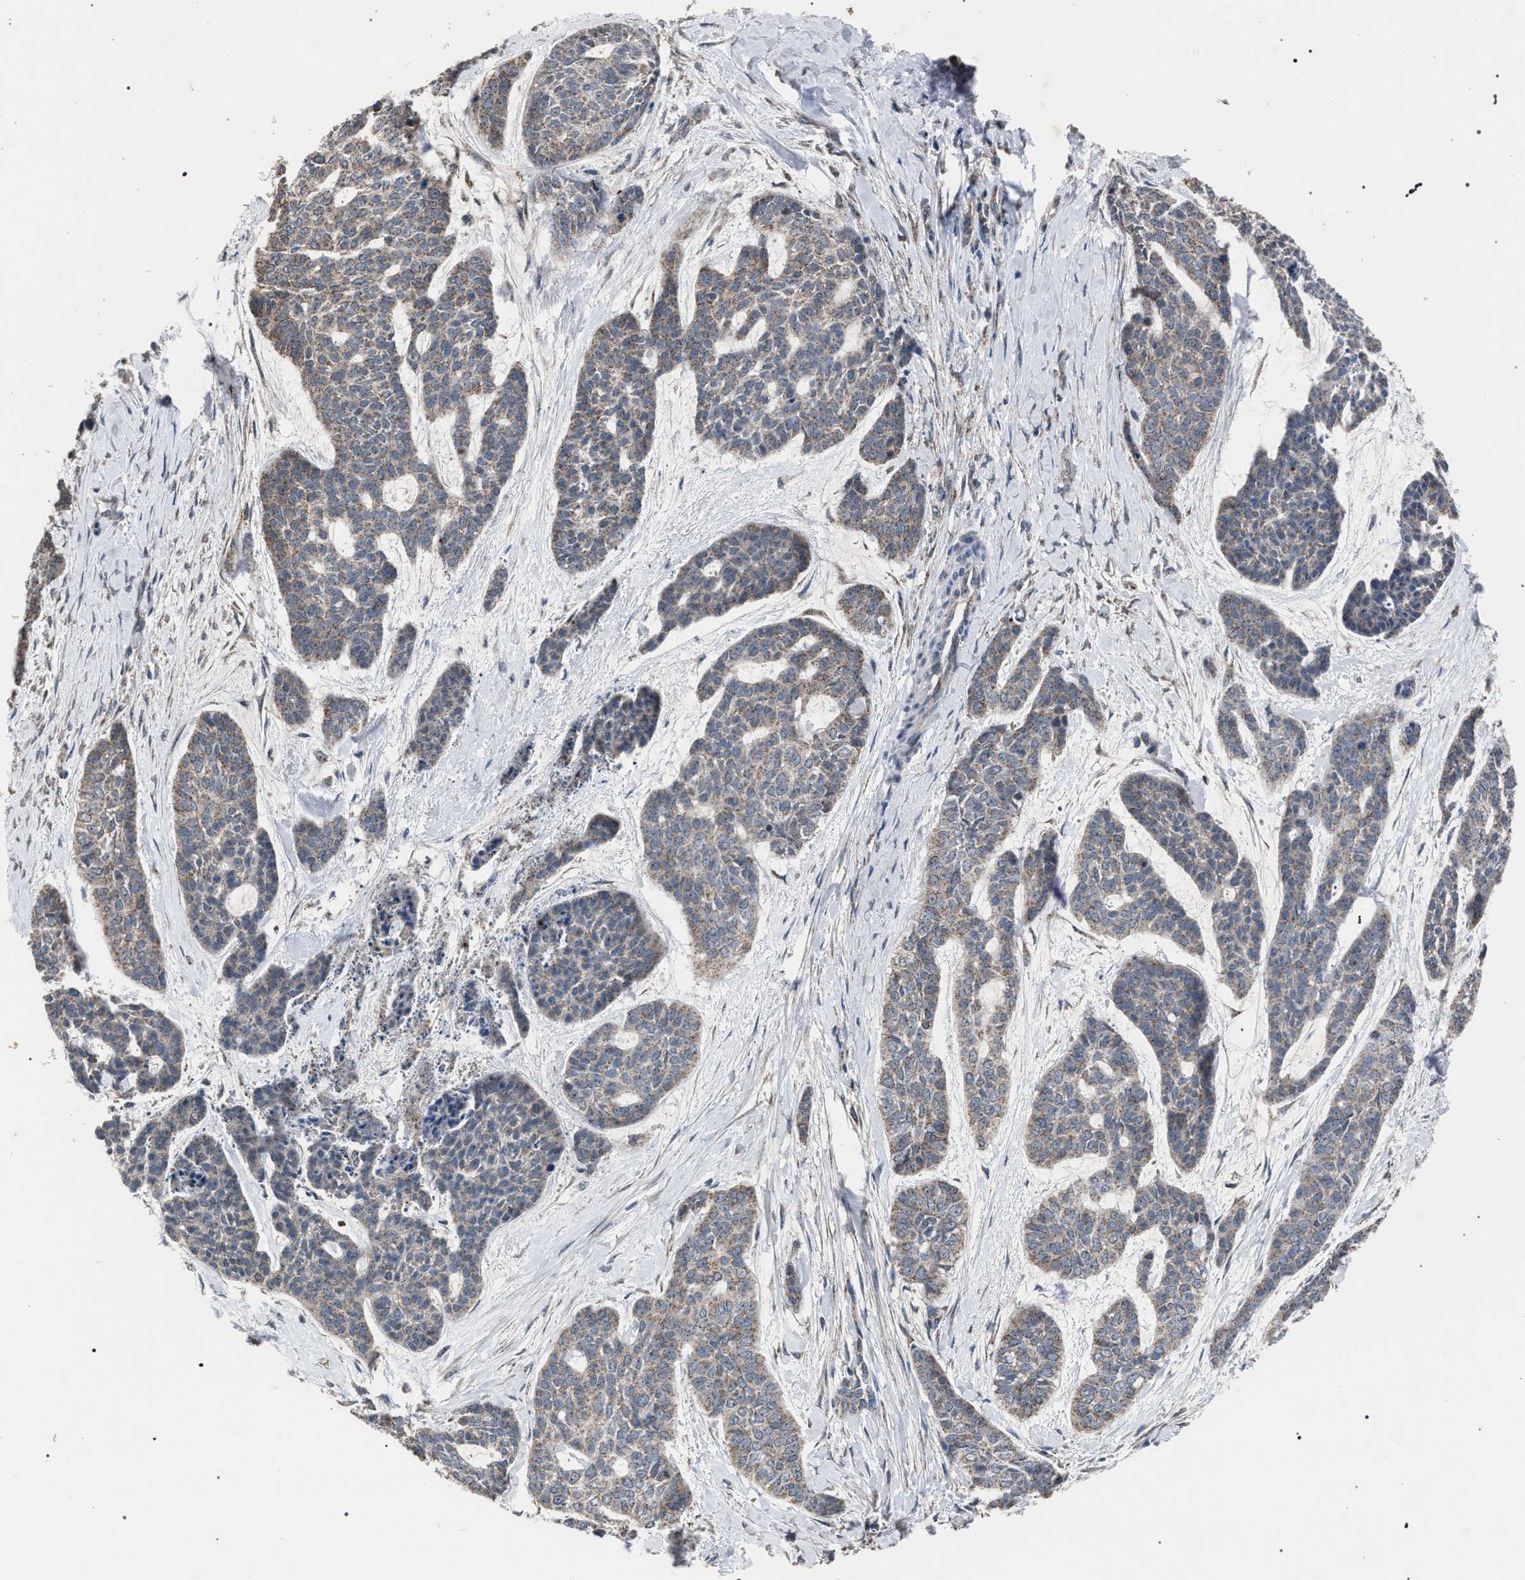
{"staining": {"intensity": "weak", "quantity": "<25%", "location": "cytoplasmic/membranous"}, "tissue": "skin cancer", "cell_type": "Tumor cells", "image_type": "cancer", "snomed": [{"axis": "morphology", "description": "Basal cell carcinoma"}, {"axis": "topography", "description": "Skin"}], "caption": "Basal cell carcinoma (skin) was stained to show a protein in brown. There is no significant expression in tumor cells. (Brightfield microscopy of DAB immunohistochemistry (IHC) at high magnification).", "gene": "HSD17B4", "patient": {"sex": "female", "age": 64}}